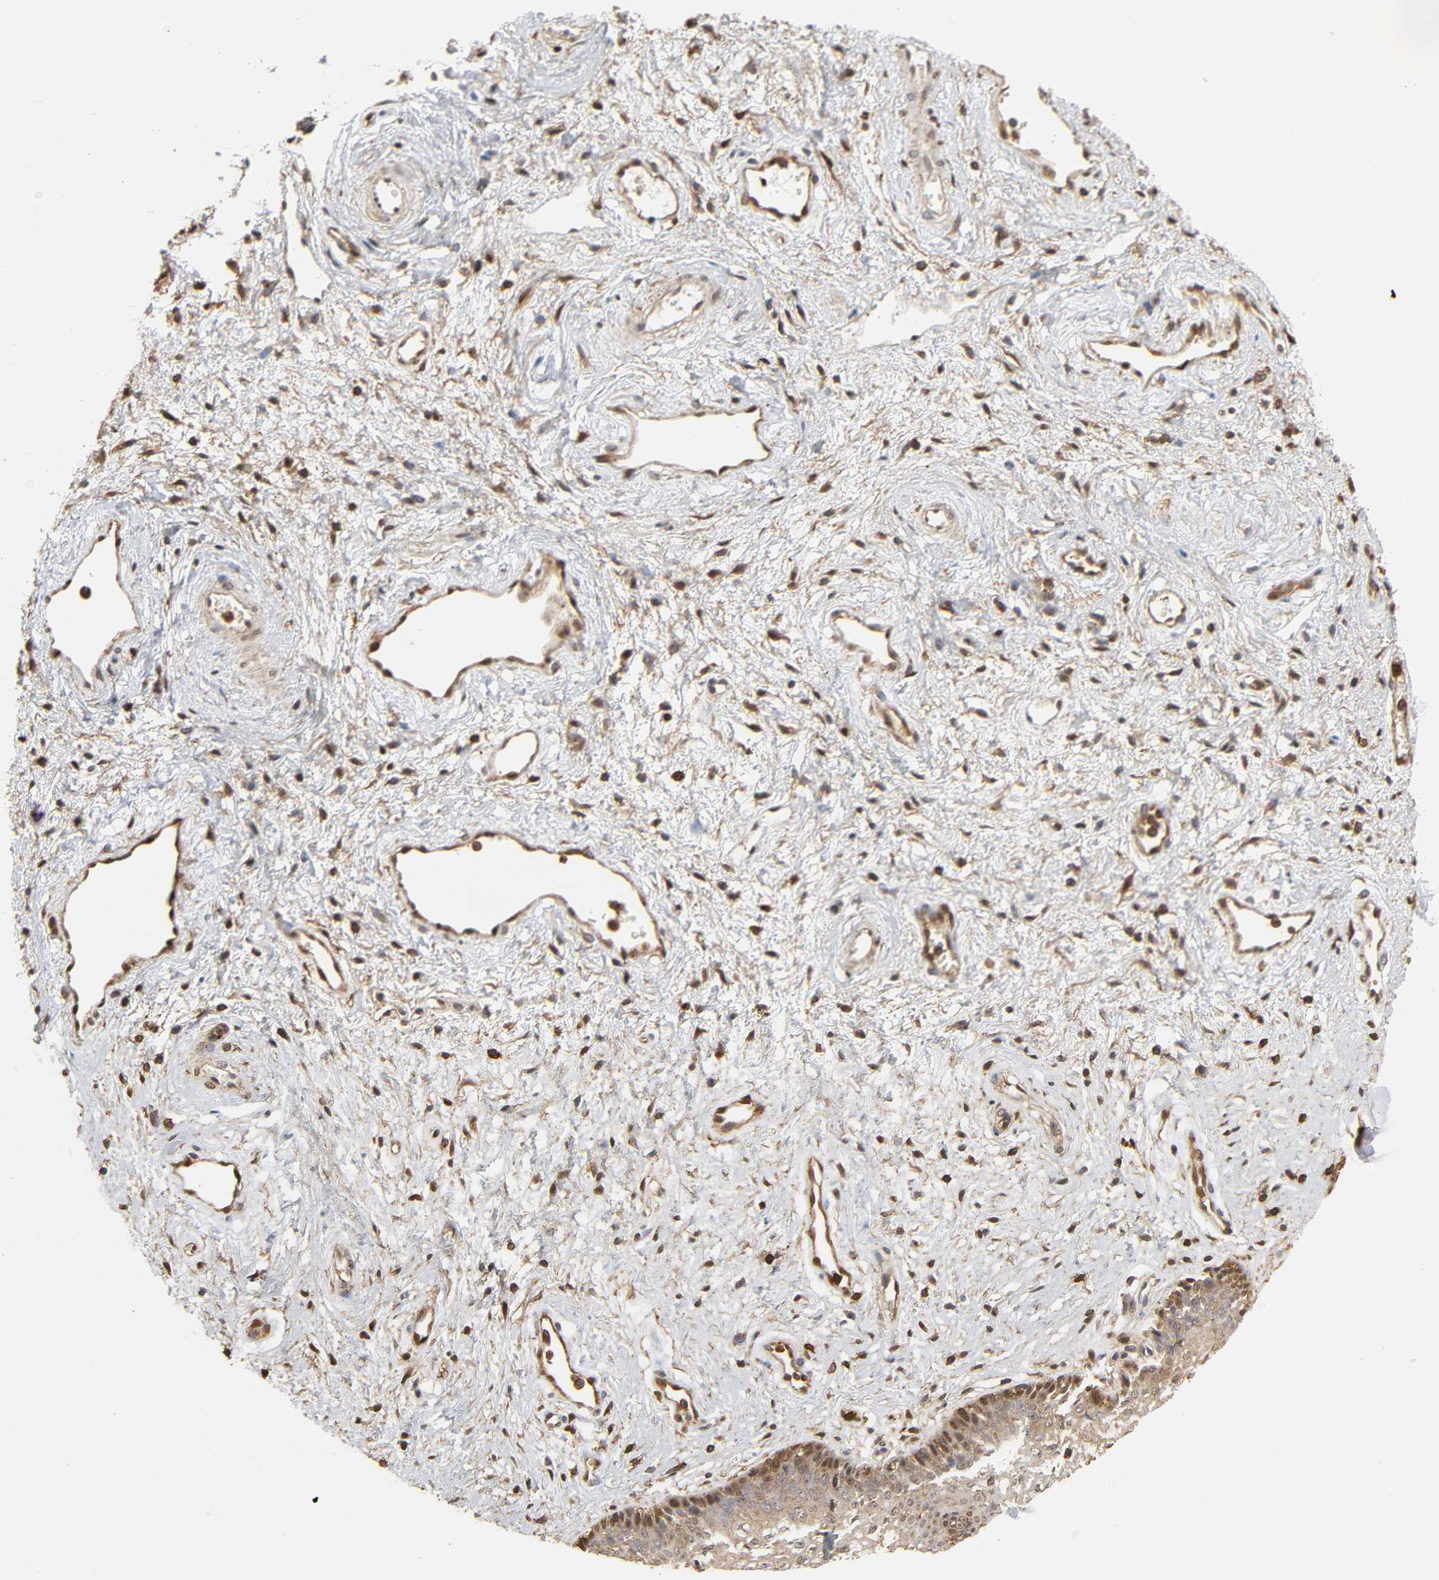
{"staining": {"intensity": "moderate", "quantity": "<25%", "location": "cytoplasmic/membranous,nuclear"}, "tissue": "vagina", "cell_type": "Squamous epithelial cells", "image_type": "normal", "snomed": [{"axis": "morphology", "description": "Normal tissue, NOS"}, {"axis": "topography", "description": "Vagina"}], "caption": "Immunohistochemistry (IHC) staining of unremarkable vagina, which exhibits low levels of moderate cytoplasmic/membranous,nuclear expression in about <25% of squamous epithelial cells indicating moderate cytoplasmic/membranous,nuclear protein positivity. The staining was performed using DAB (brown) for protein detection and nuclei were counterstained in hematoxylin (blue).", "gene": "ANXA11", "patient": {"sex": "female", "age": 34}}